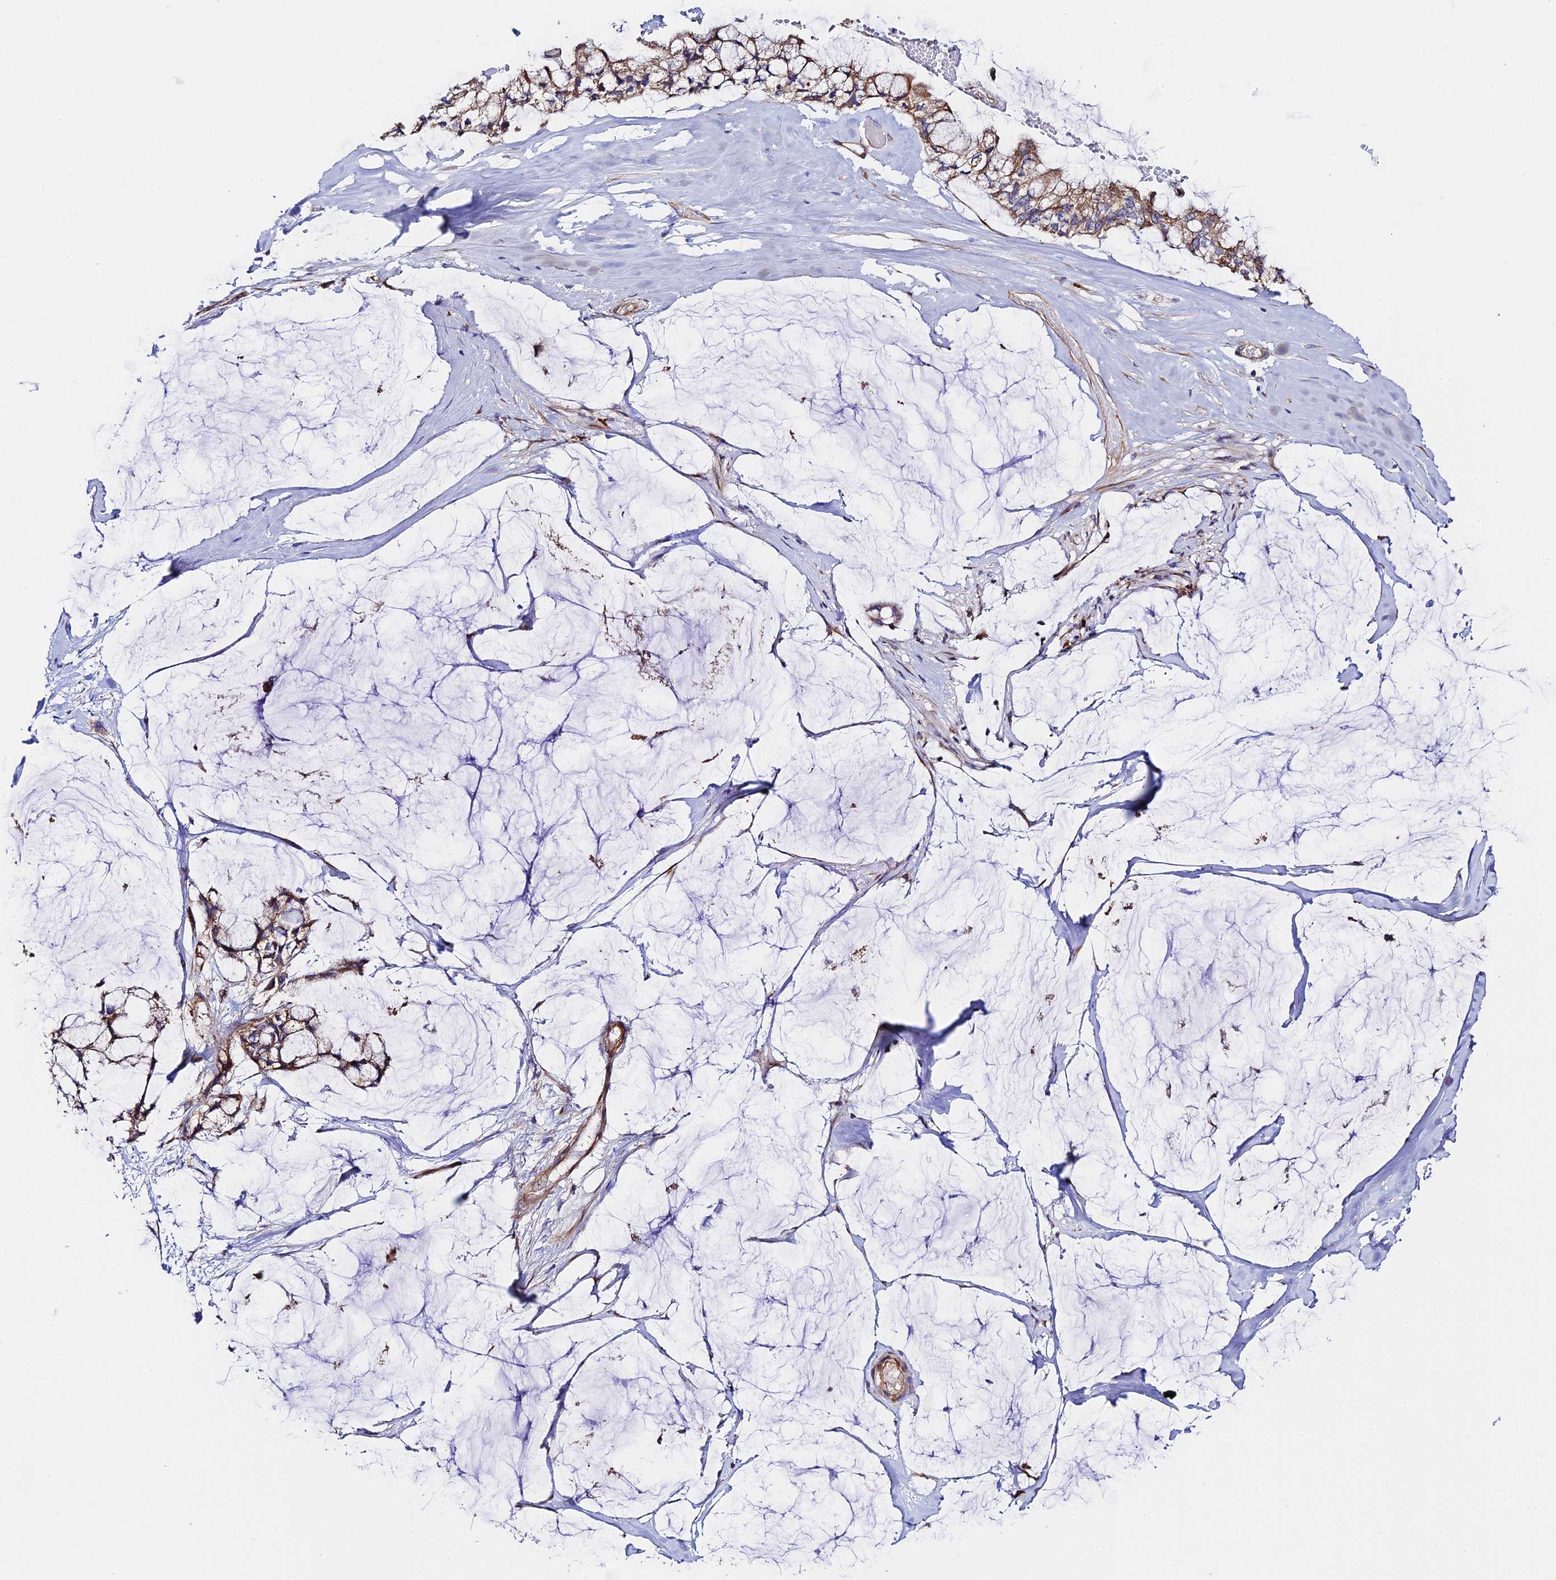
{"staining": {"intensity": "moderate", "quantity": ">75%", "location": "cytoplasmic/membranous"}, "tissue": "ovarian cancer", "cell_type": "Tumor cells", "image_type": "cancer", "snomed": [{"axis": "morphology", "description": "Cystadenocarcinoma, mucinous, NOS"}, {"axis": "topography", "description": "Ovary"}], "caption": "High-magnification brightfield microscopy of ovarian mucinous cystadenocarcinoma stained with DAB (3,3'-diaminobenzidine) (brown) and counterstained with hematoxylin (blue). tumor cells exhibit moderate cytoplasmic/membranous expression is identified in approximately>75% of cells. The protein of interest is shown in brown color, while the nuclei are stained blue.", "gene": "VPS13C", "patient": {"sex": "female", "age": 39}}